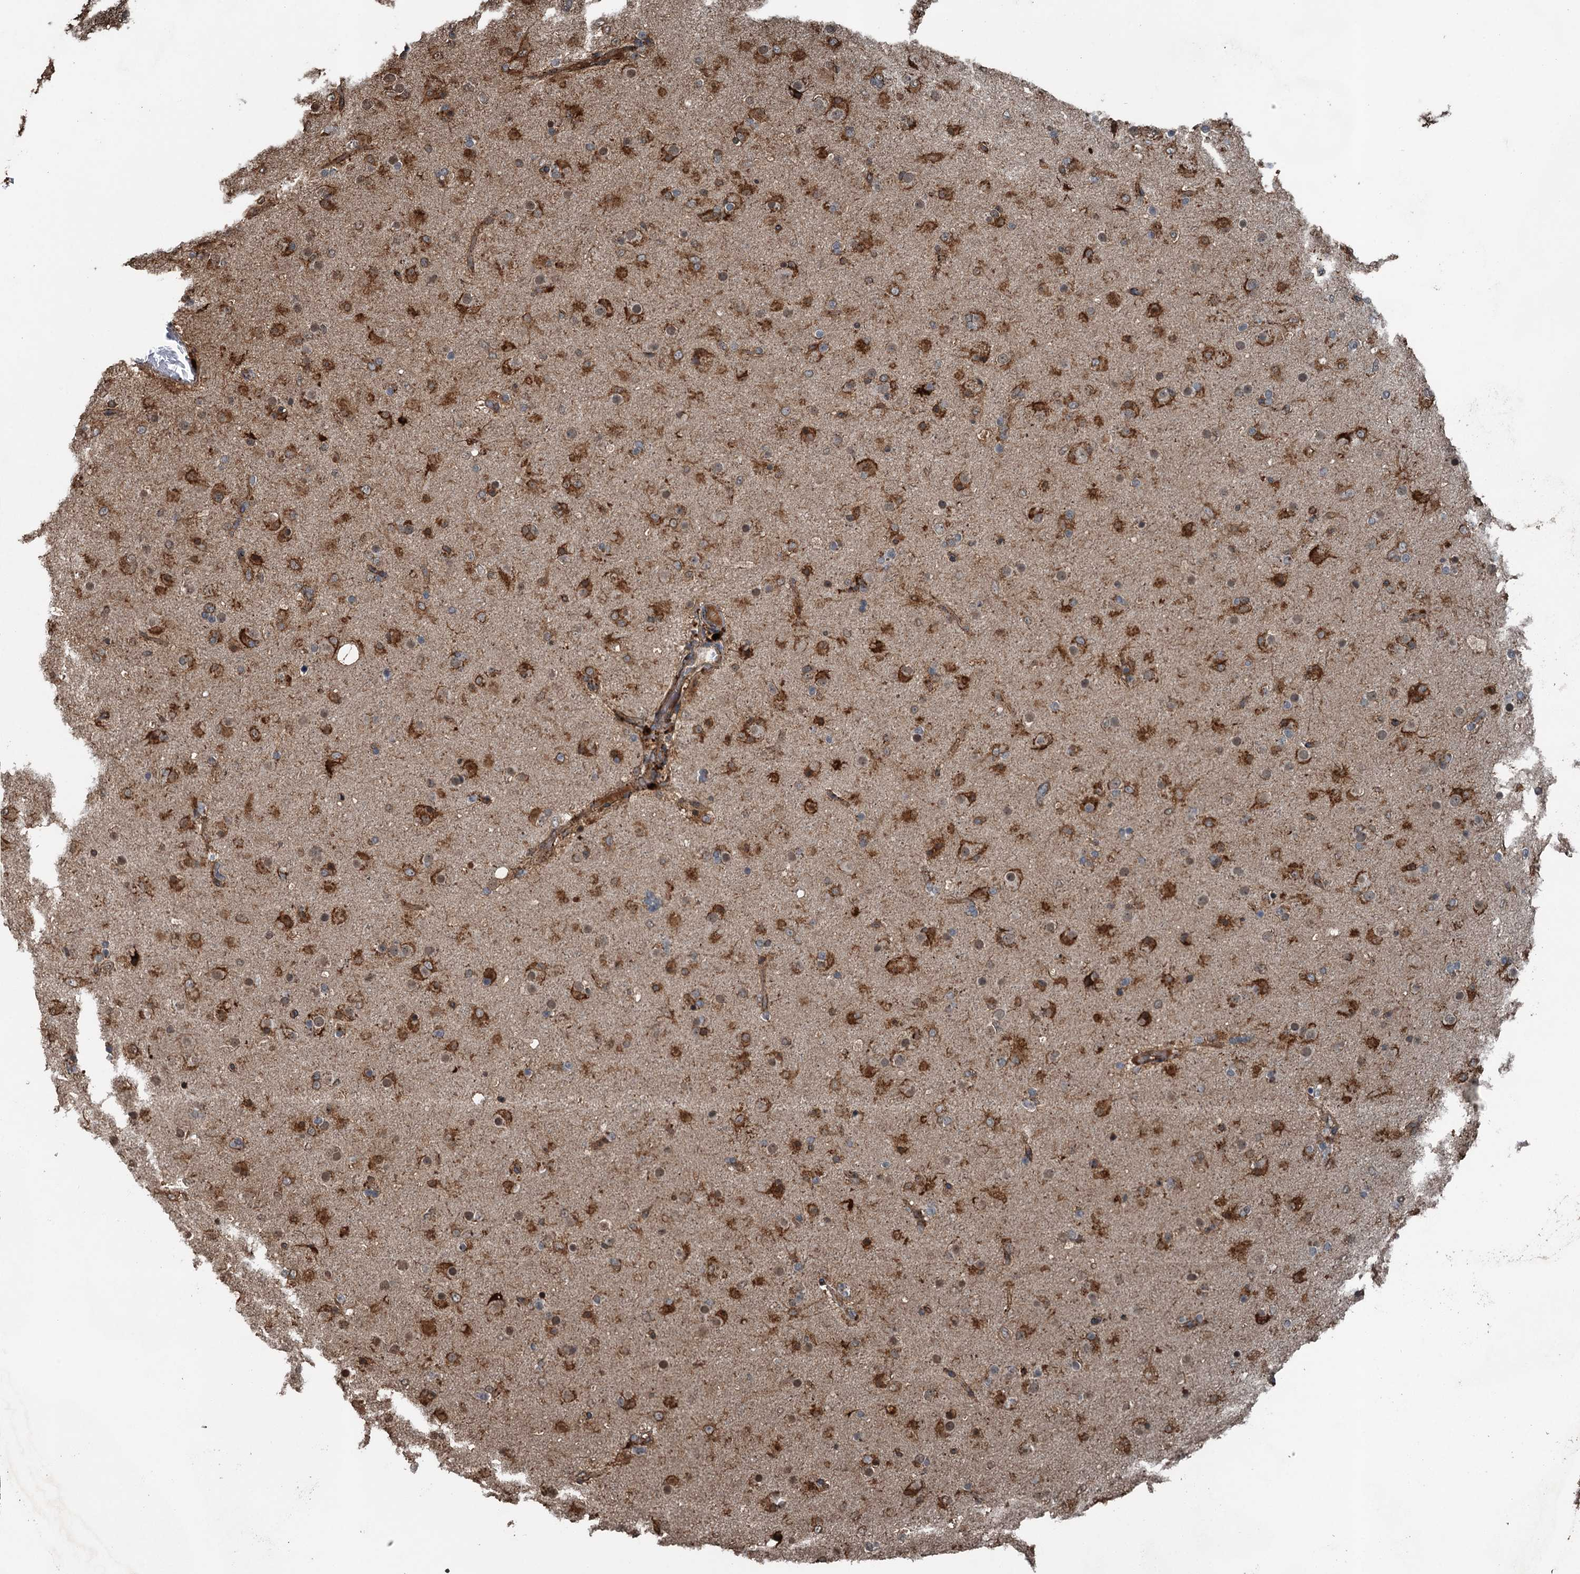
{"staining": {"intensity": "strong", "quantity": ">75%", "location": "cytoplasmic/membranous"}, "tissue": "glioma", "cell_type": "Tumor cells", "image_type": "cancer", "snomed": [{"axis": "morphology", "description": "Glioma, malignant, Low grade"}, {"axis": "topography", "description": "Brain"}], "caption": "Immunohistochemistry (IHC) of human glioma shows high levels of strong cytoplasmic/membranous staining in about >75% of tumor cells. (brown staining indicates protein expression, while blue staining denotes nuclei).", "gene": "TCTN1", "patient": {"sex": "male", "age": 65}}